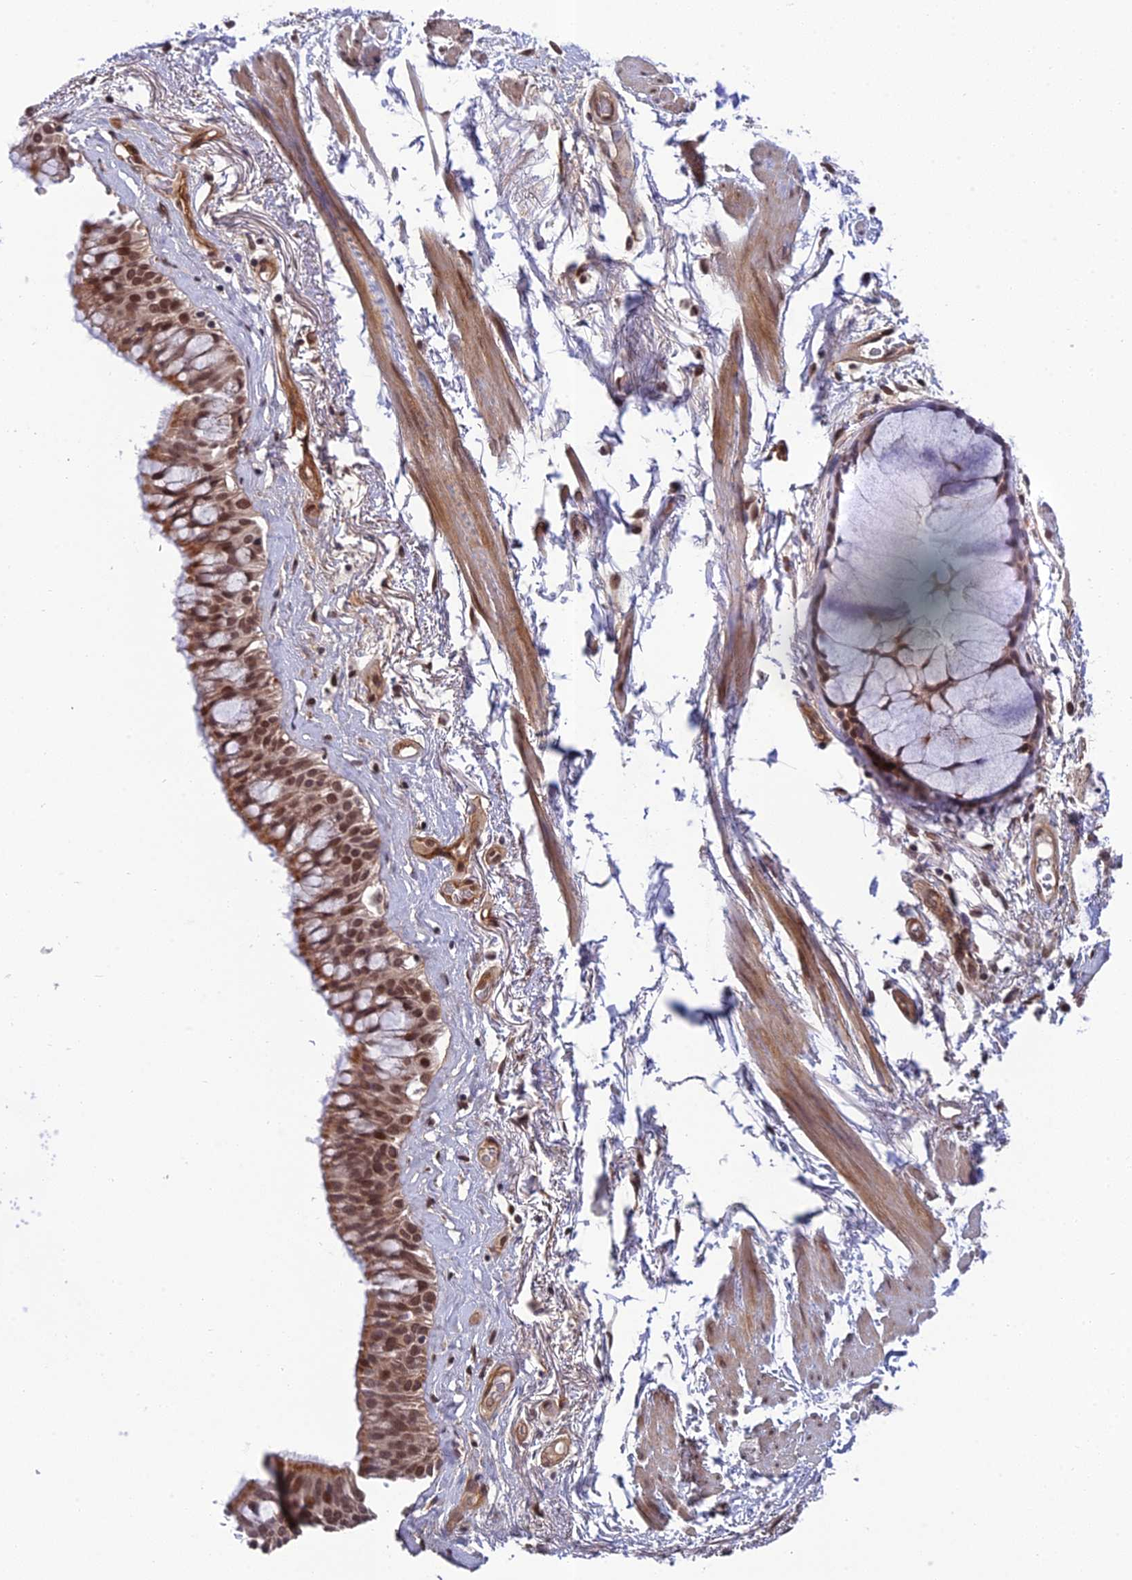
{"staining": {"intensity": "negative", "quantity": "none", "location": "none"}, "tissue": "adipose tissue", "cell_type": "Adipocytes", "image_type": "normal", "snomed": [{"axis": "morphology", "description": "Normal tissue, NOS"}, {"axis": "topography", "description": "Bronchus"}], "caption": "Protein analysis of unremarkable adipose tissue reveals no significant positivity in adipocytes. The staining is performed using DAB brown chromogen with nuclei counter-stained in using hematoxylin.", "gene": "REXO1", "patient": {"sex": "male", "age": 66}}